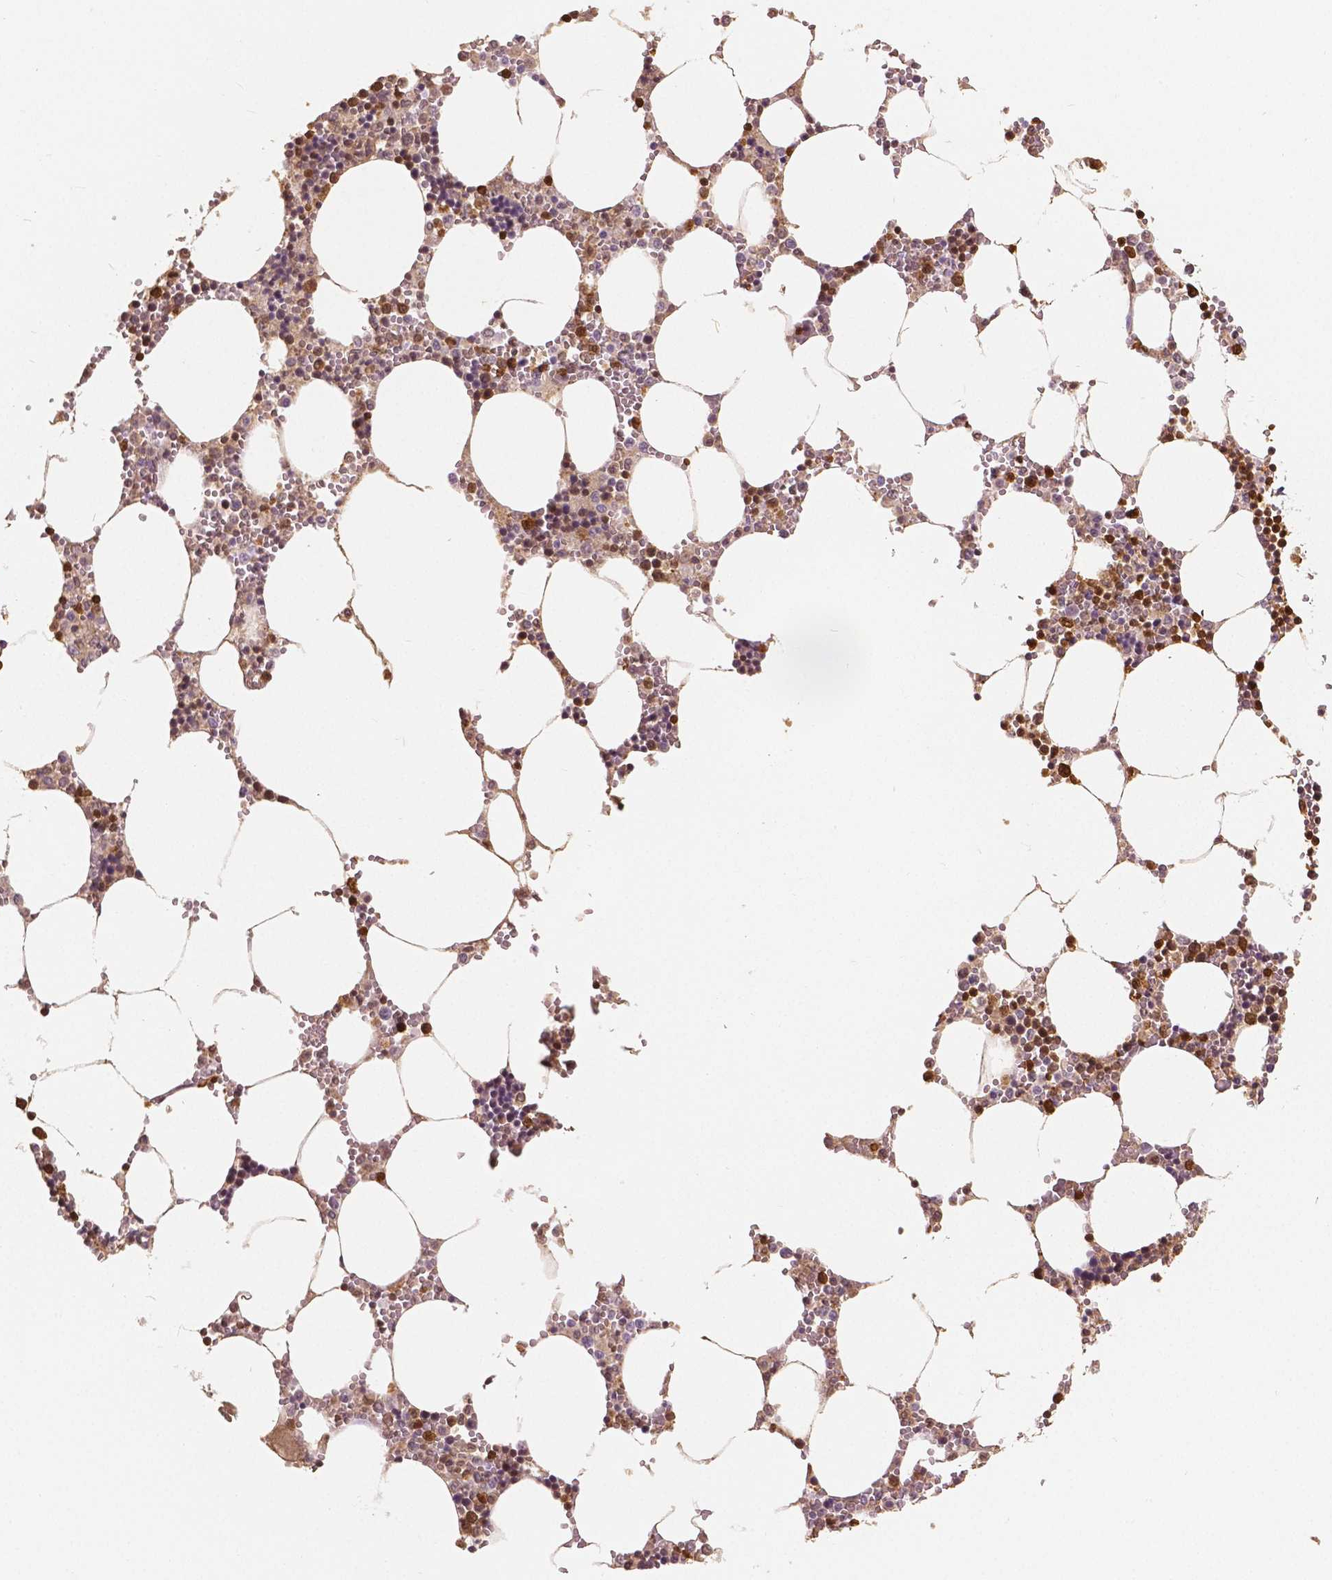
{"staining": {"intensity": "moderate", "quantity": "<25%", "location": "cytoplasmic/membranous"}, "tissue": "bone marrow", "cell_type": "Hematopoietic cells", "image_type": "normal", "snomed": [{"axis": "morphology", "description": "Normal tissue, NOS"}, {"axis": "topography", "description": "Bone marrow"}], "caption": "Immunohistochemistry (IHC) (DAB (3,3'-diaminobenzidine)) staining of normal bone marrow shows moderate cytoplasmic/membranous protein staining in approximately <25% of hematopoietic cells.", "gene": "S100A4", "patient": {"sex": "male", "age": 54}}